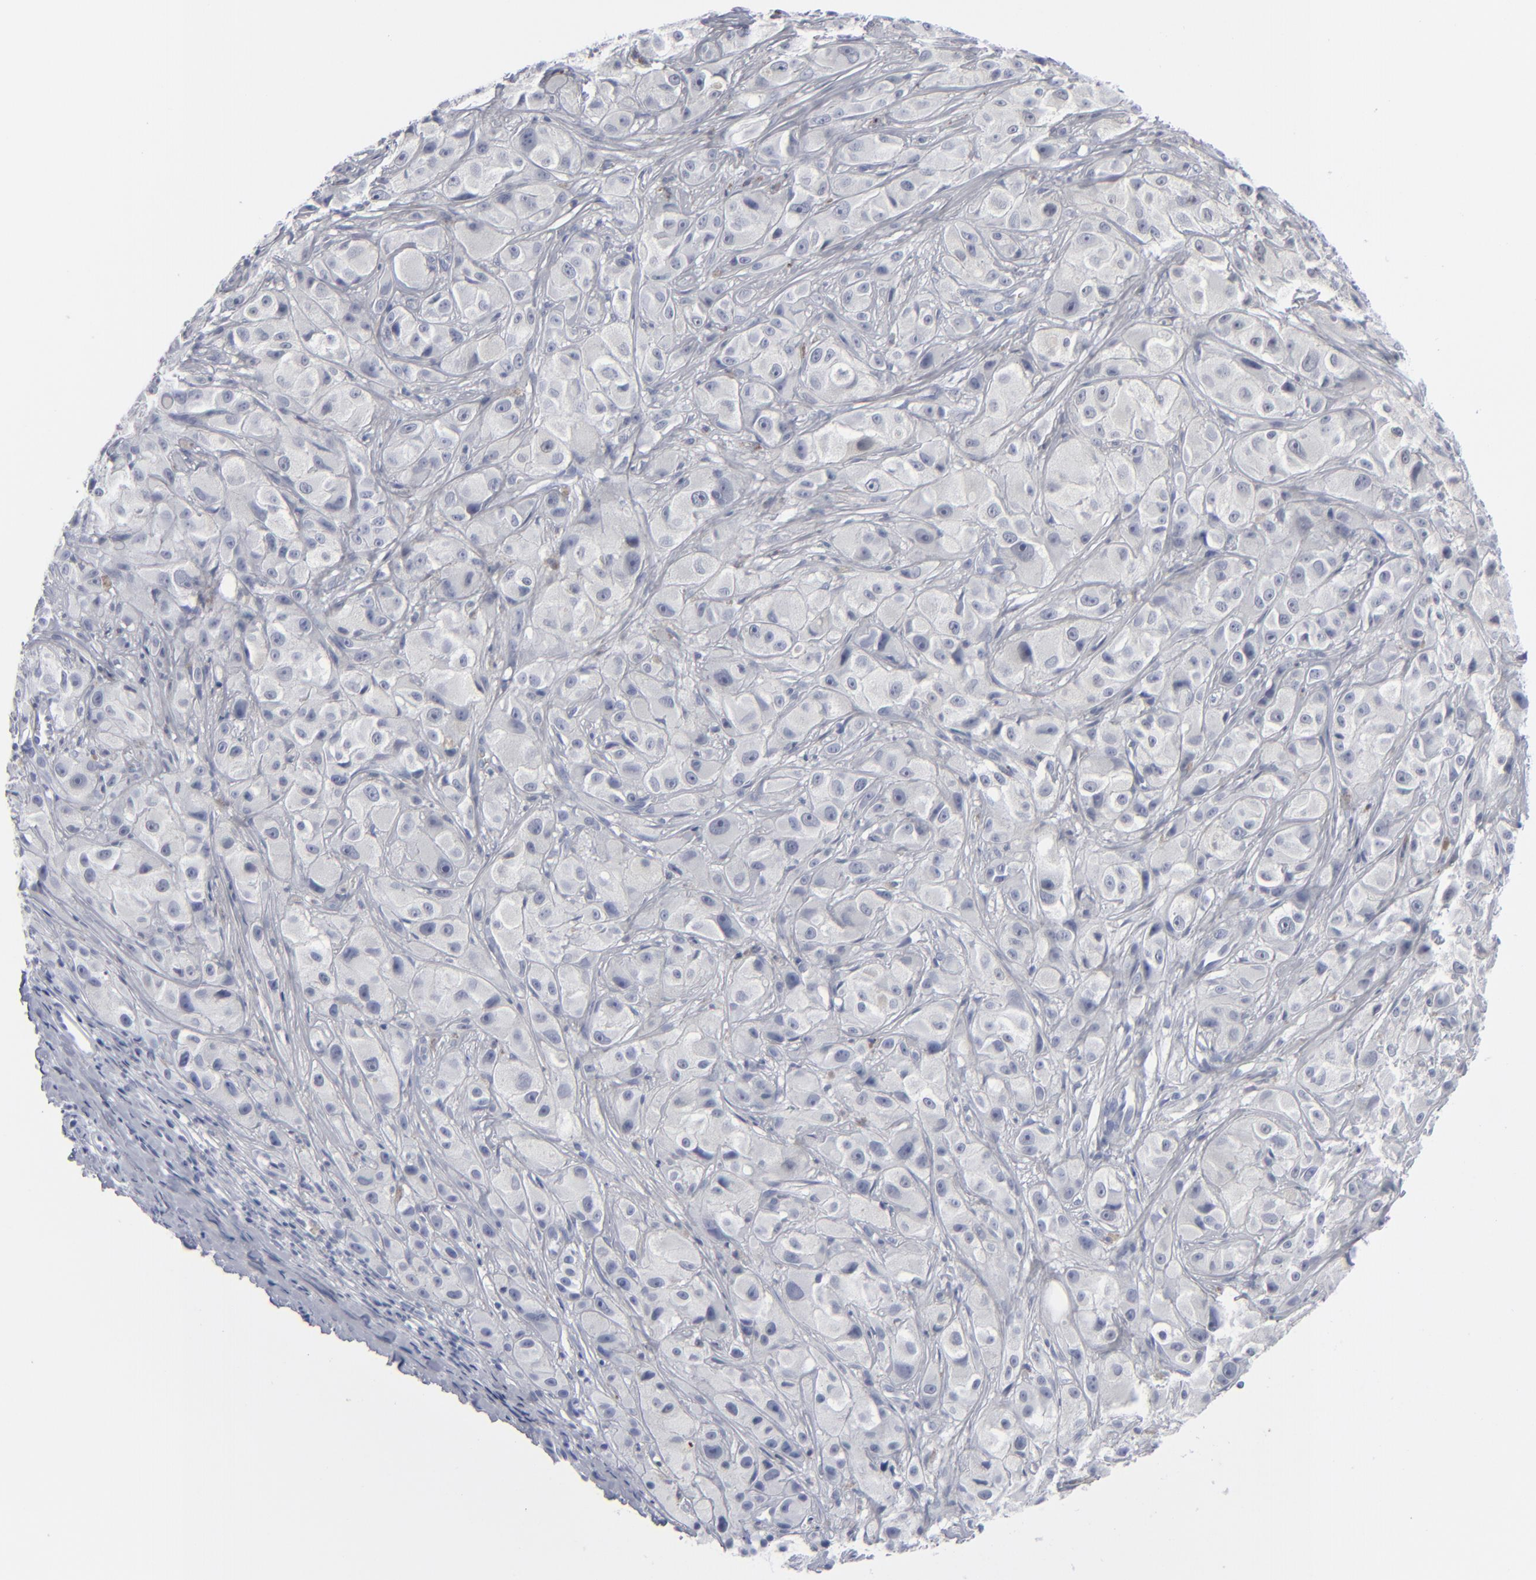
{"staining": {"intensity": "negative", "quantity": "none", "location": "none"}, "tissue": "melanoma", "cell_type": "Tumor cells", "image_type": "cancer", "snomed": [{"axis": "morphology", "description": "Malignant melanoma, NOS"}, {"axis": "topography", "description": "Skin"}], "caption": "An immunohistochemistry (IHC) micrograph of melanoma is shown. There is no staining in tumor cells of melanoma.", "gene": "MSLN", "patient": {"sex": "male", "age": 56}}